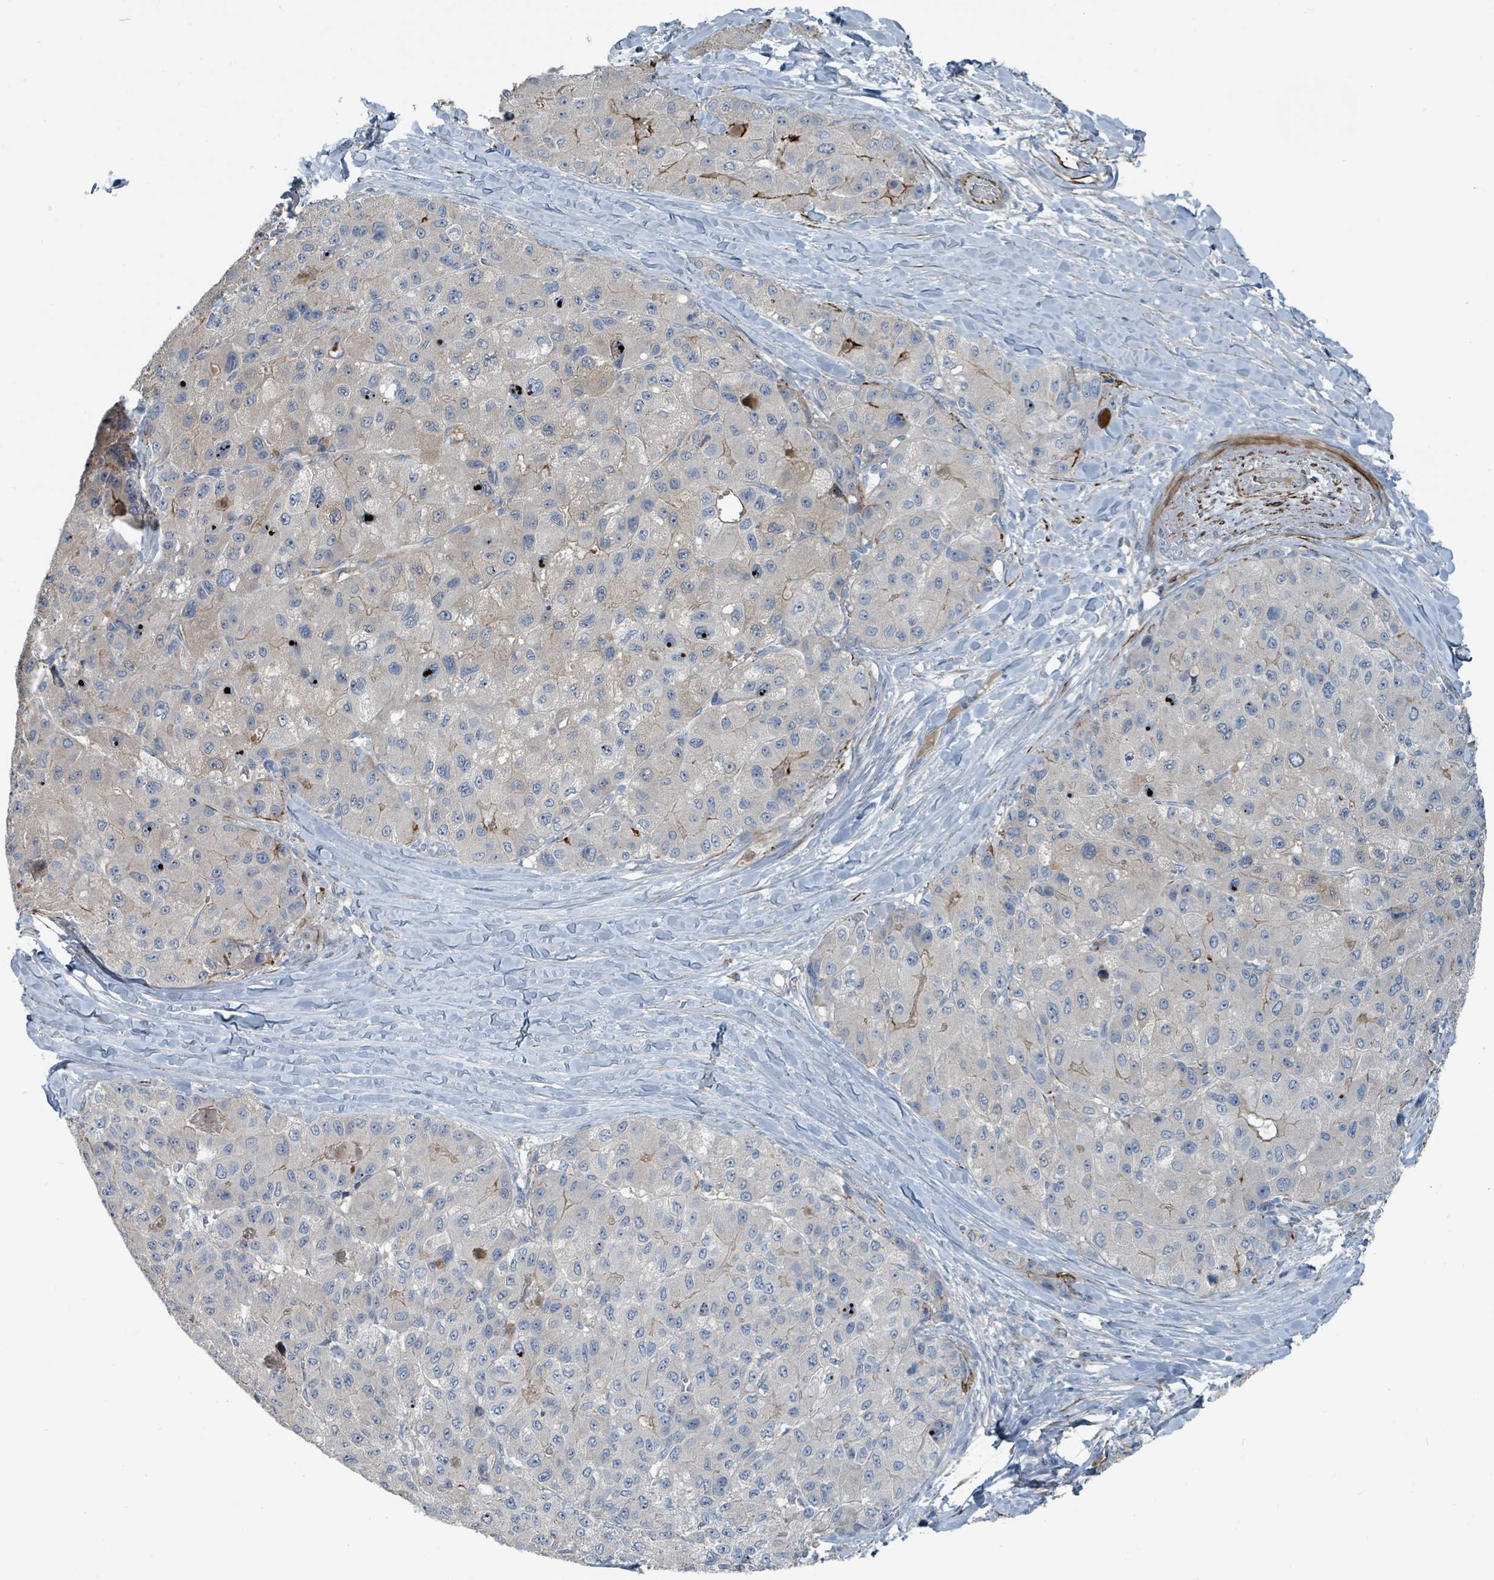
{"staining": {"intensity": "negative", "quantity": "none", "location": "none"}, "tissue": "liver cancer", "cell_type": "Tumor cells", "image_type": "cancer", "snomed": [{"axis": "morphology", "description": "Carcinoma, Hepatocellular, NOS"}, {"axis": "topography", "description": "Liver"}], "caption": "Human liver cancer stained for a protein using immunohistochemistry (IHC) shows no expression in tumor cells.", "gene": "SLC44A5", "patient": {"sex": "male", "age": 80}}